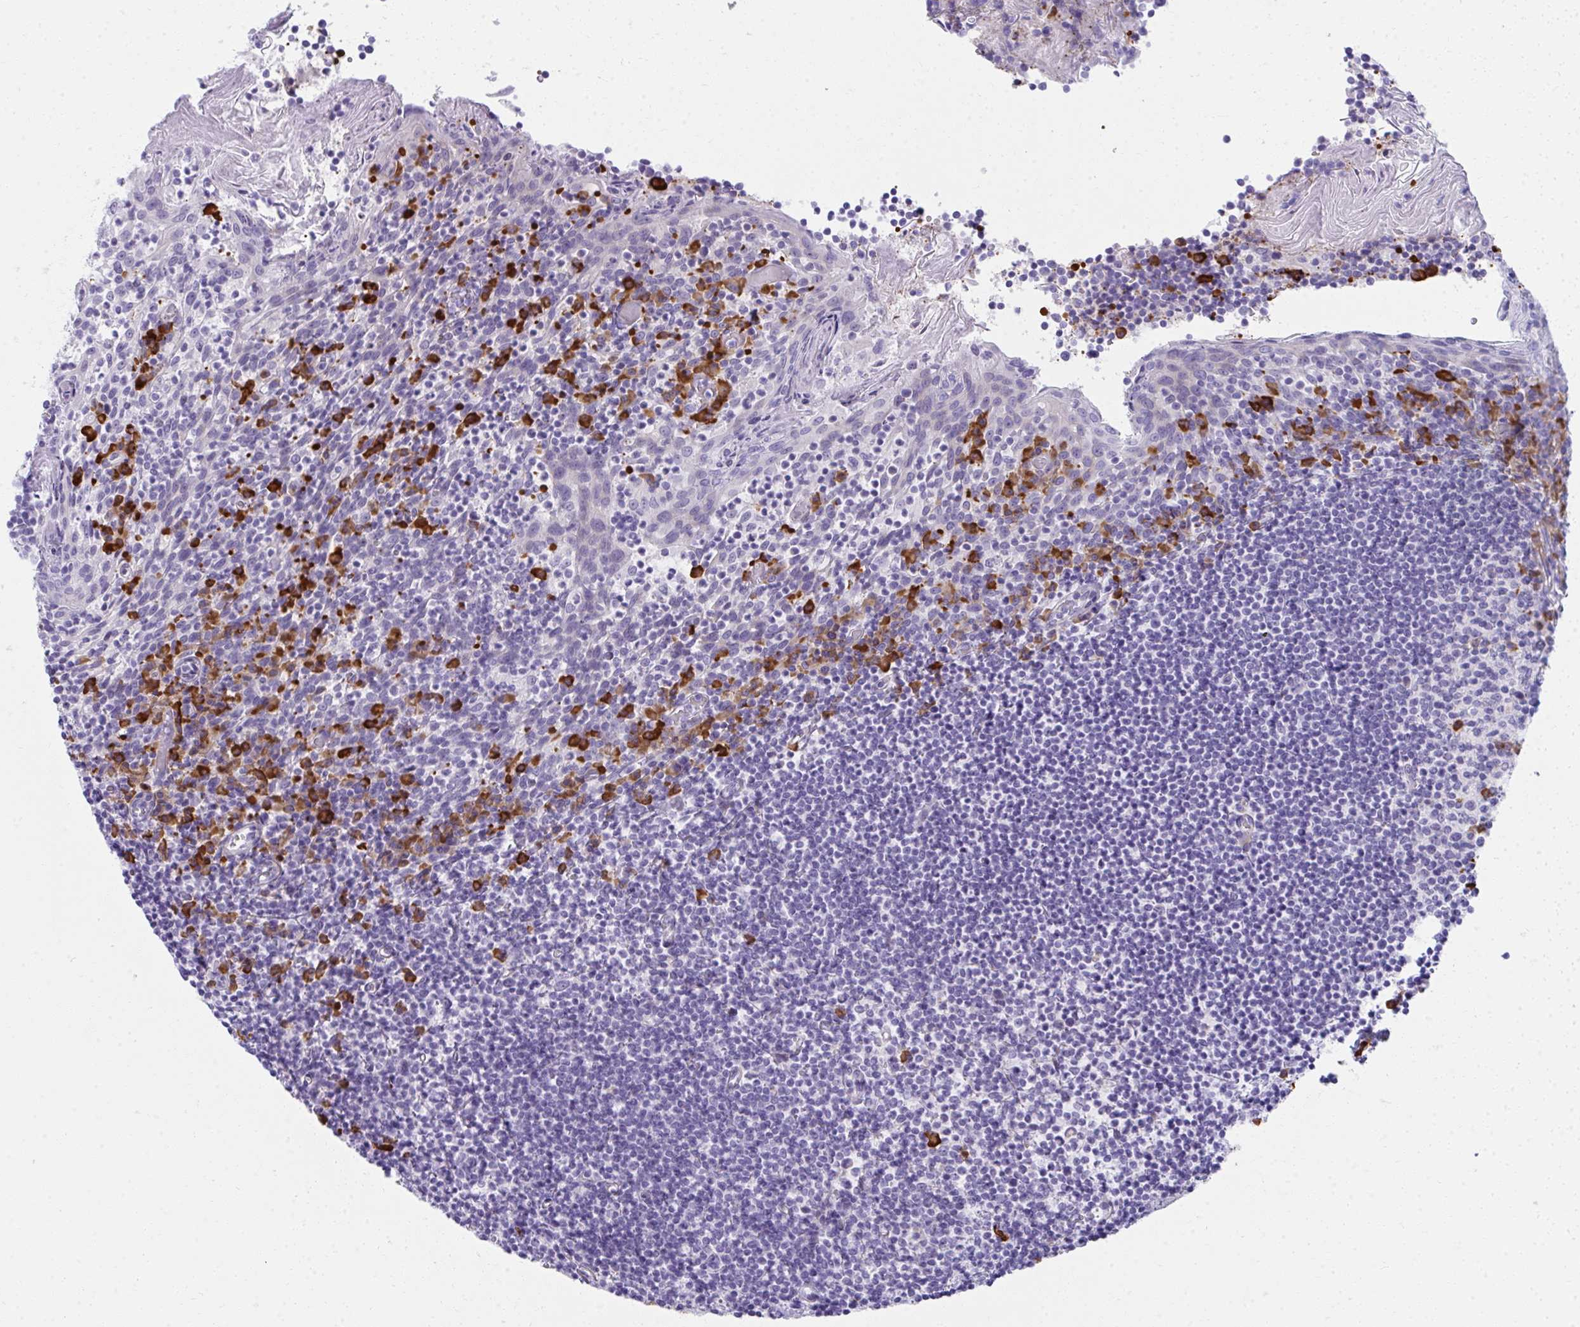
{"staining": {"intensity": "moderate", "quantity": "<25%", "location": "cytoplasmic/membranous"}, "tissue": "tonsil", "cell_type": "Germinal center cells", "image_type": "normal", "snomed": [{"axis": "morphology", "description": "Normal tissue, NOS"}, {"axis": "topography", "description": "Tonsil"}], "caption": "Tonsil stained for a protein (brown) reveals moderate cytoplasmic/membranous positive staining in about <25% of germinal center cells.", "gene": "PUS7L", "patient": {"sex": "female", "age": 10}}